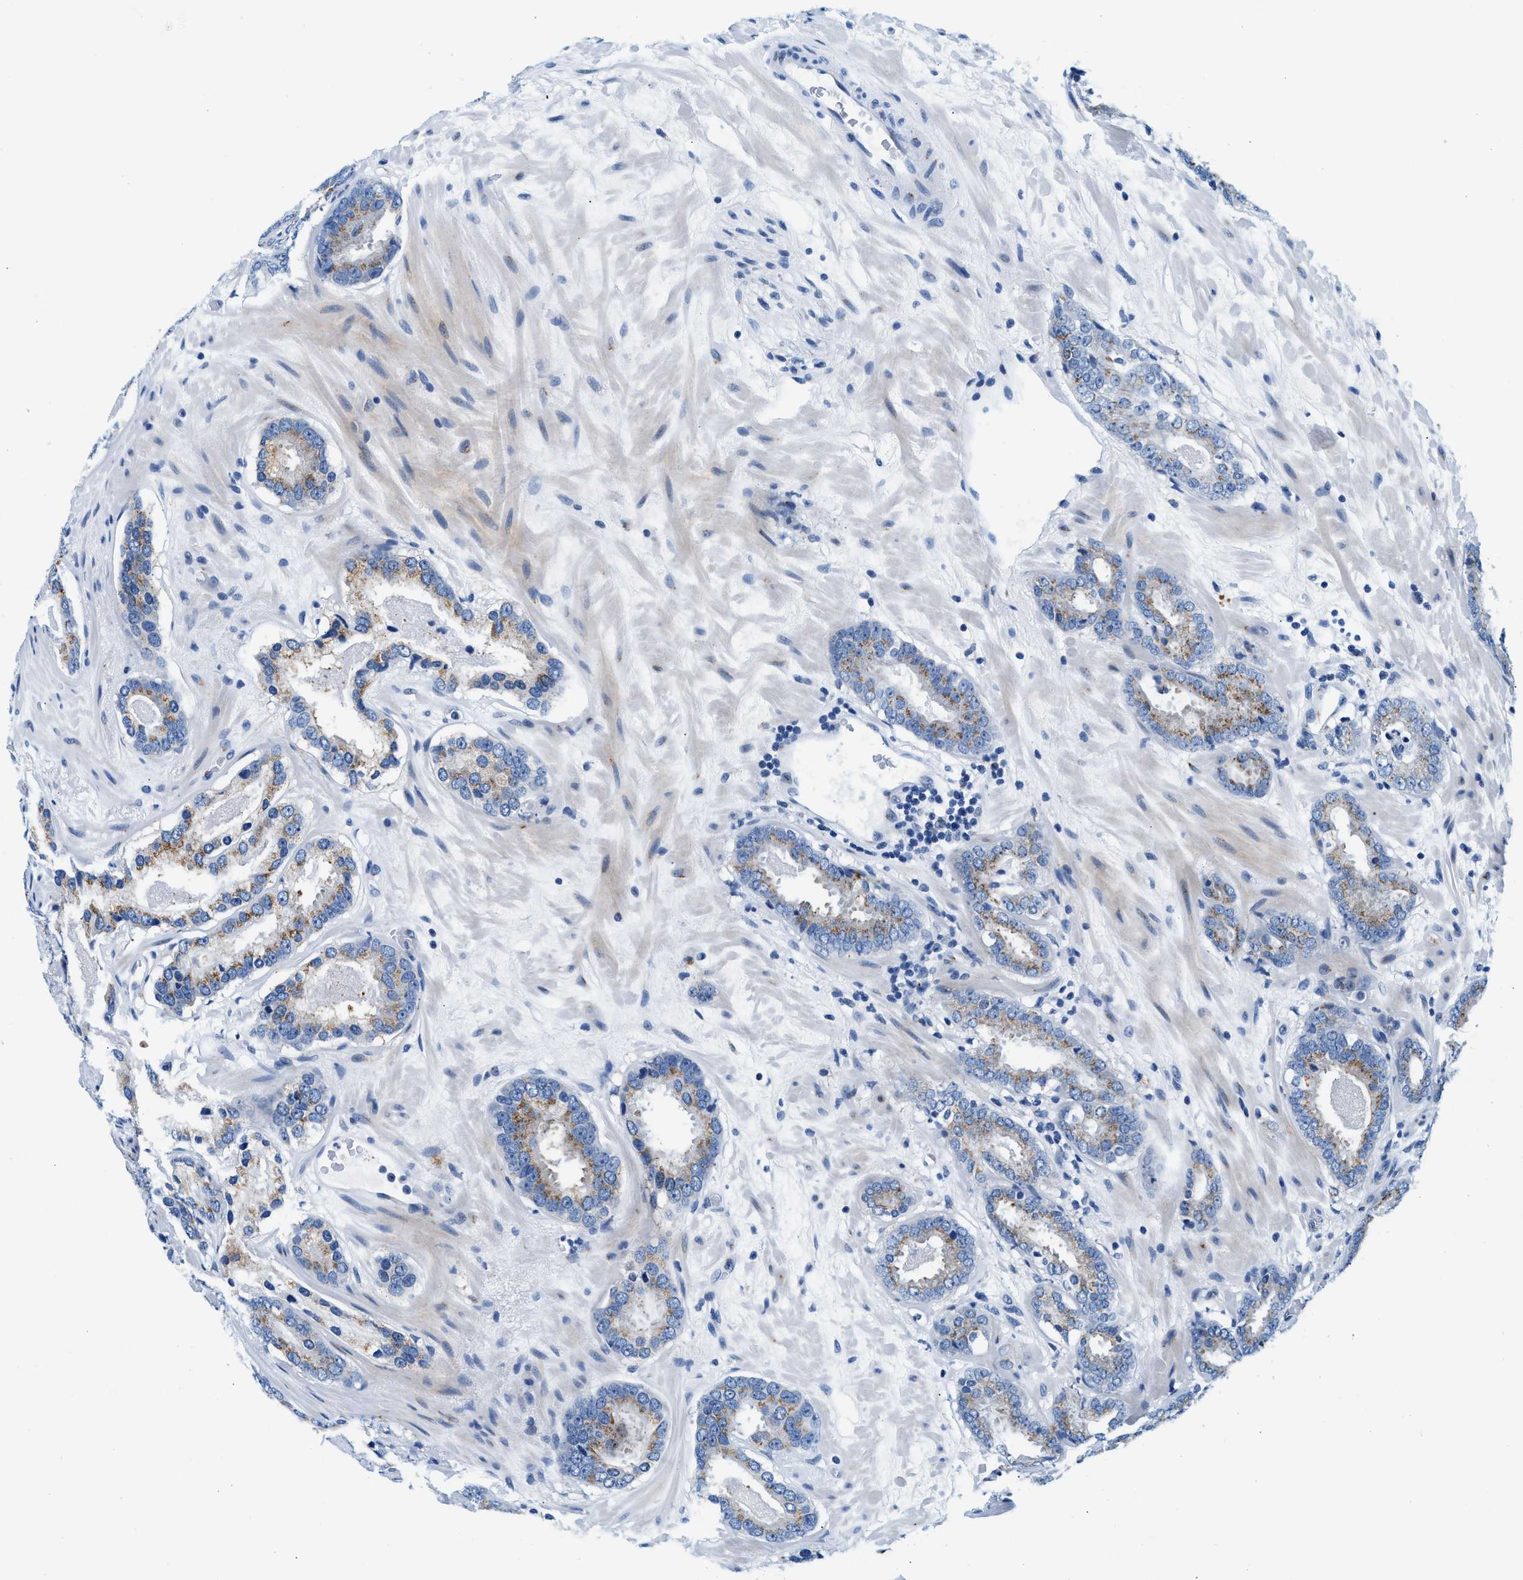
{"staining": {"intensity": "weak", "quantity": "25%-75%", "location": "cytoplasmic/membranous"}, "tissue": "prostate cancer", "cell_type": "Tumor cells", "image_type": "cancer", "snomed": [{"axis": "morphology", "description": "Adenocarcinoma, Low grade"}, {"axis": "topography", "description": "Prostate"}], "caption": "IHC micrograph of prostate cancer (low-grade adenocarcinoma) stained for a protein (brown), which exhibits low levels of weak cytoplasmic/membranous expression in approximately 25%-75% of tumor cells.", "gene": "VPS53", "patient": {"sex": "male", "age": 69}}